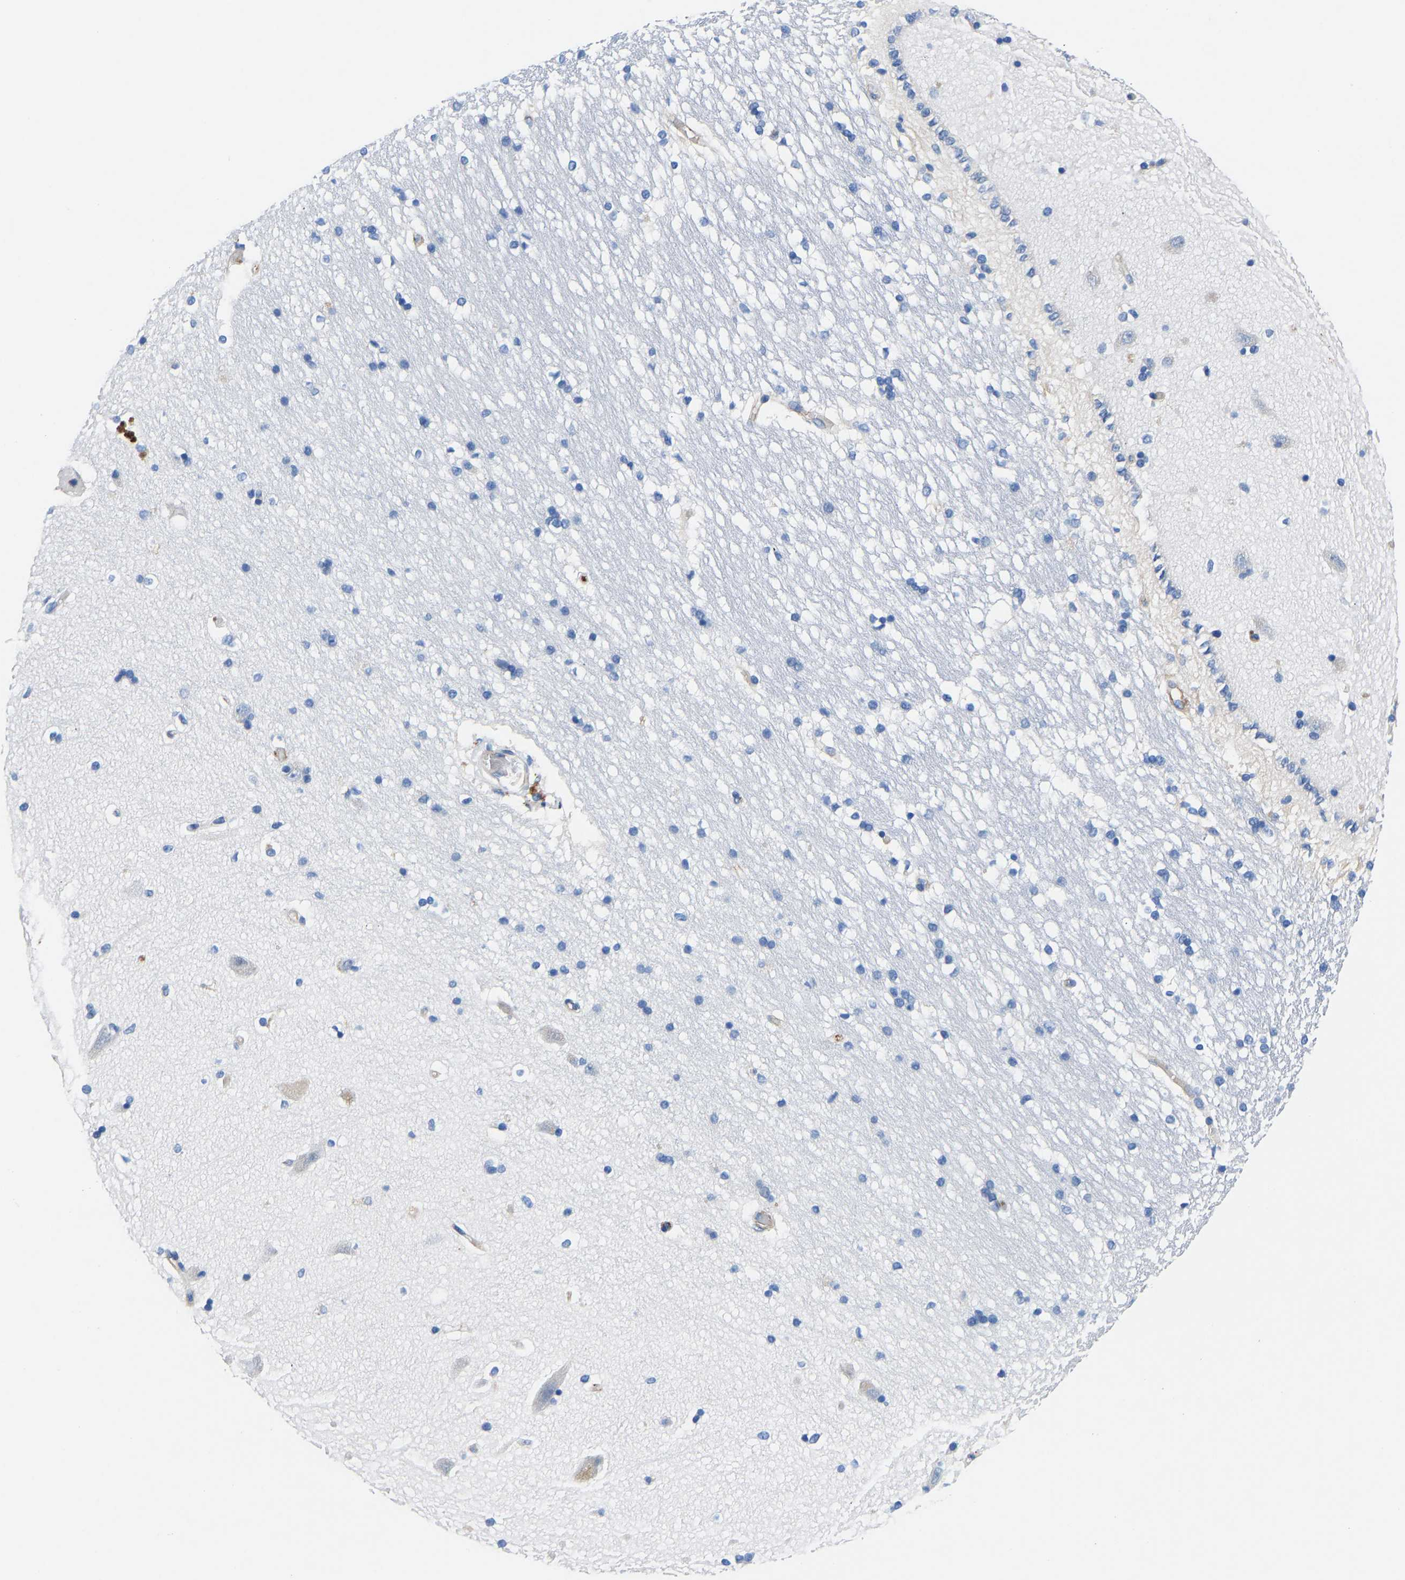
{"staining": {"intensity": "negative", "quantity": "none", "location": "none"}, "tissue": "hippocampus", "cell_type": "Glial cells", "image_type": "normal", "snomed": [{"axis": "morphology", "description": "Normal tissue, NOS"}, {"axis": "topography", "description": "Hippocampus"}], "caption": "Image shows no significant protein staining in glial cells of normal hippocampus. (Brightfield microscopy of DAB immunohistochemistry at high magnification).", "gene": "HSPG2", "patient": {"sex": "male", "age": 45}}